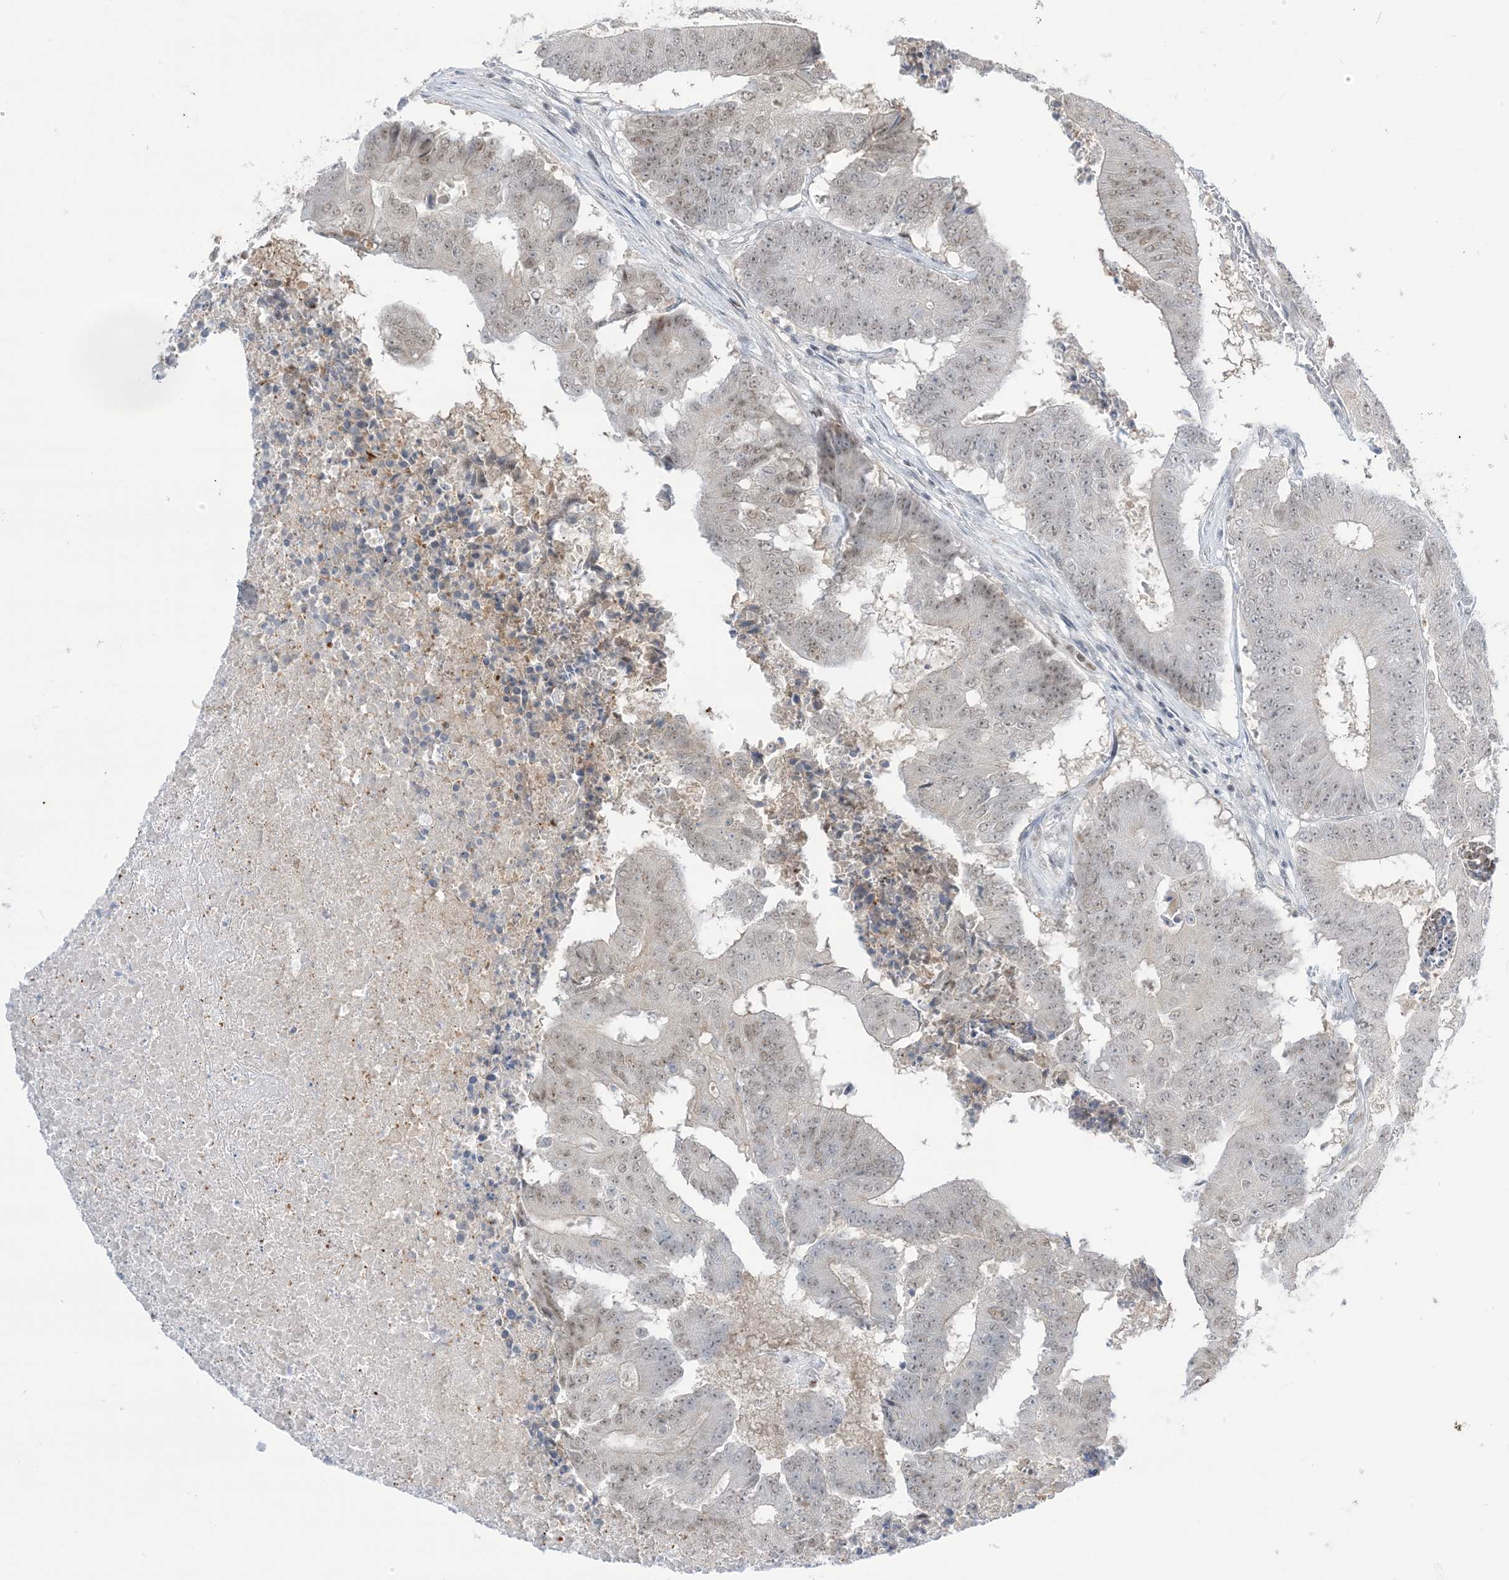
{"staining": {"intensity": "weak", "quantity": "25%-75%", "location": "nuclear"}, "tissue": "colorectal cancer", "cell_type": "Tumor cells", "image_type": "cancer", "snomed": [{"axis": "morphology", "description": "Adenocarcinoma, NOS"}, {"axis": "topography", "description": "Colon"}], "caption": "This is an image of immunohistochemistry (IHC) staining of colorectal cancer (adenocarcinoma), which shows weak expression in the nuclear of tumor cells.", "gene": "TFPT", "patient": {"sex": "male", "age": 87}}